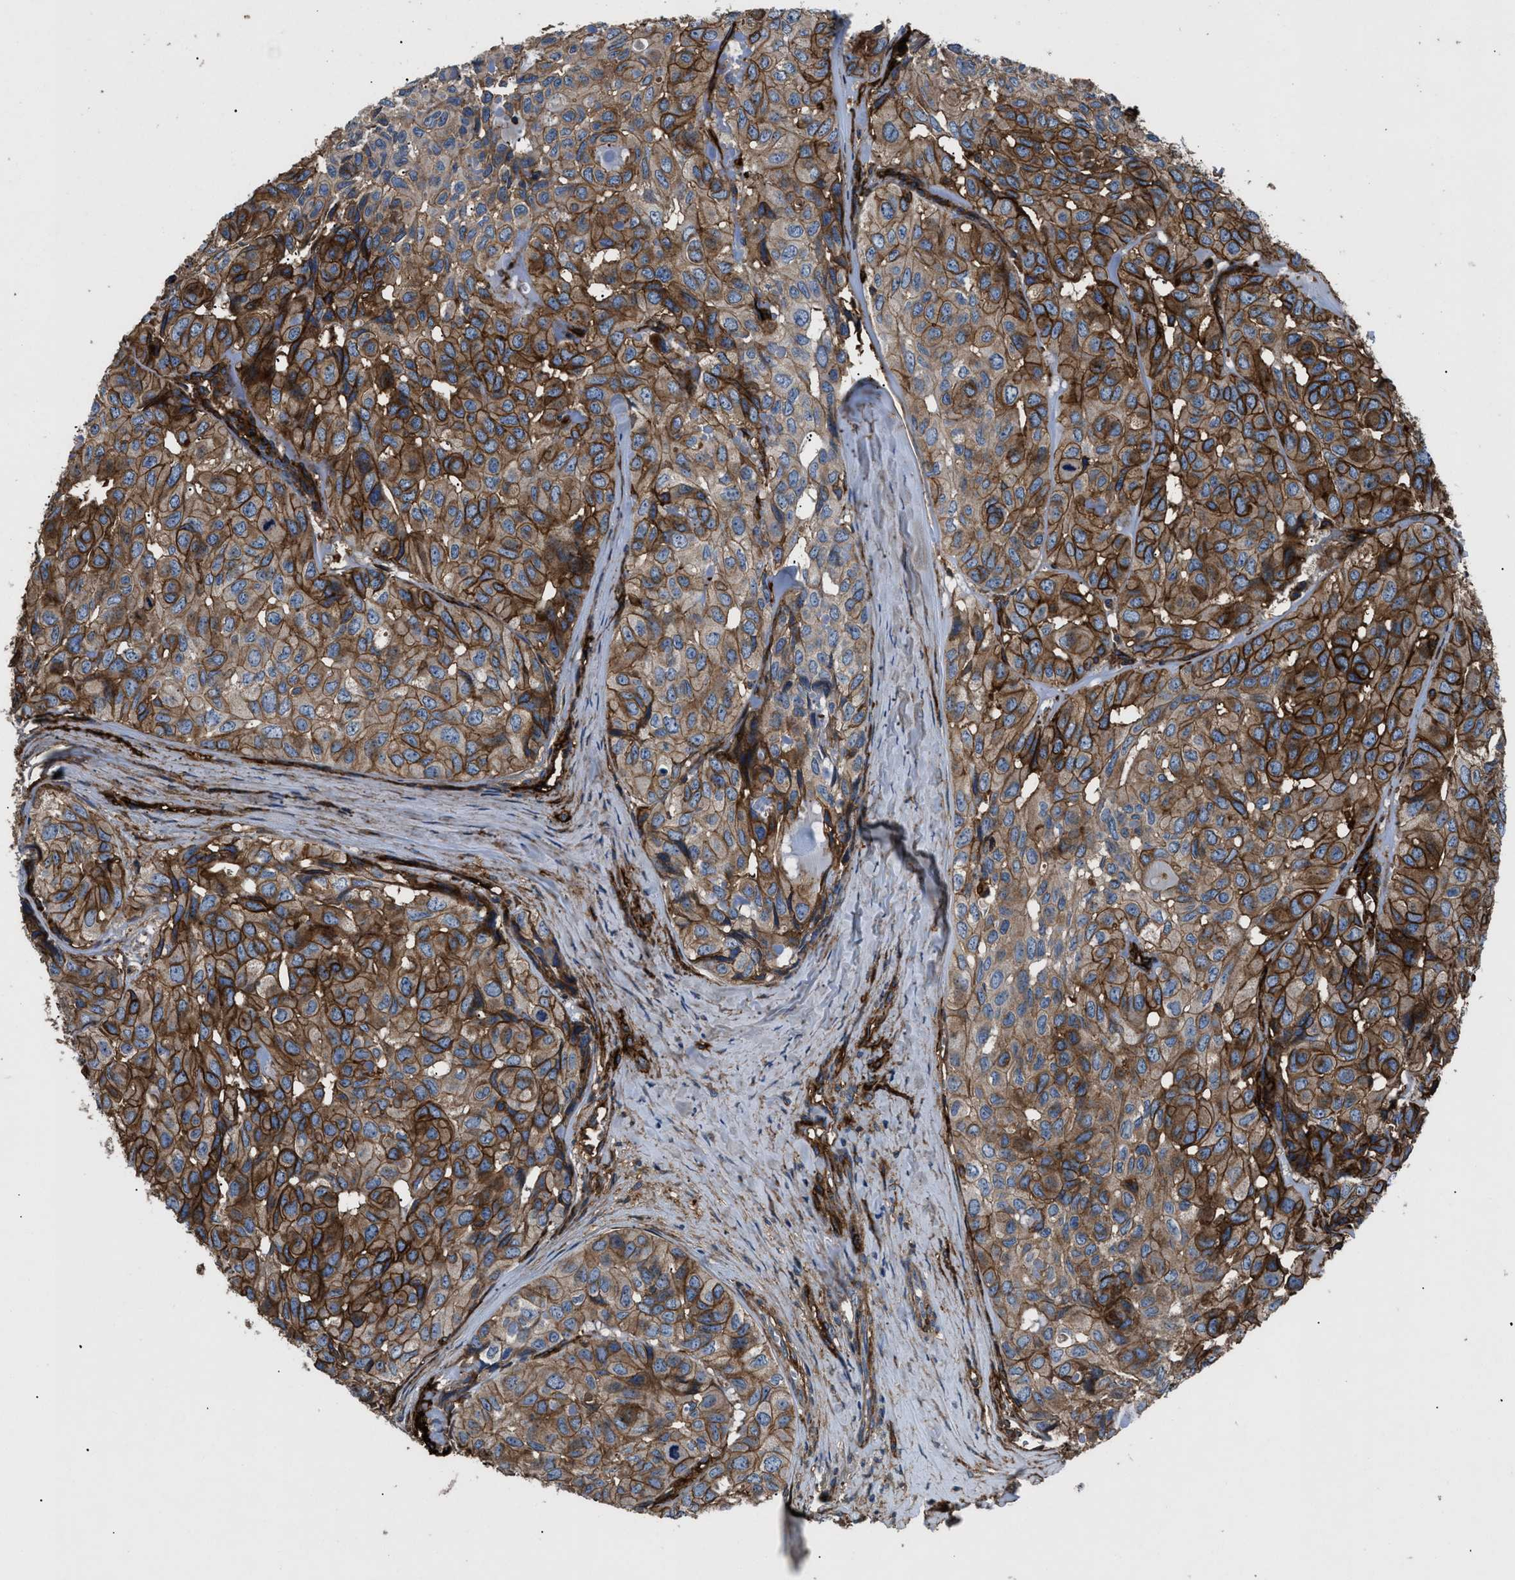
{"staining": {"intensity": "strong", "quantity": ">75%", "location": "cytoplasmic/membranous"}, "tissue": "head and neck cancer", "cell_type": "Tumor cells", "image_type": "cancer", "snomed": [{"axis": "morphology", "description": "Adenocarcinoma, NOS"}, {"axis": "topography", "description": "Salivary gland, NOS"}, {"axis": "topography", "description": "Head-Neck"}], "caption": "Immunohistochemistry (IHC) image of neoplastic tissue: head and neck adenocarcinoma stained using immunohistochemistry exhibits high levels of strong protein expression localized specifically in the cytoplasmic/membranous of tumor cells, appearing as a cytoplasmic/membranous brown color.", "gene": "CD276", "patient": {"sex": "female", "age": 76}}